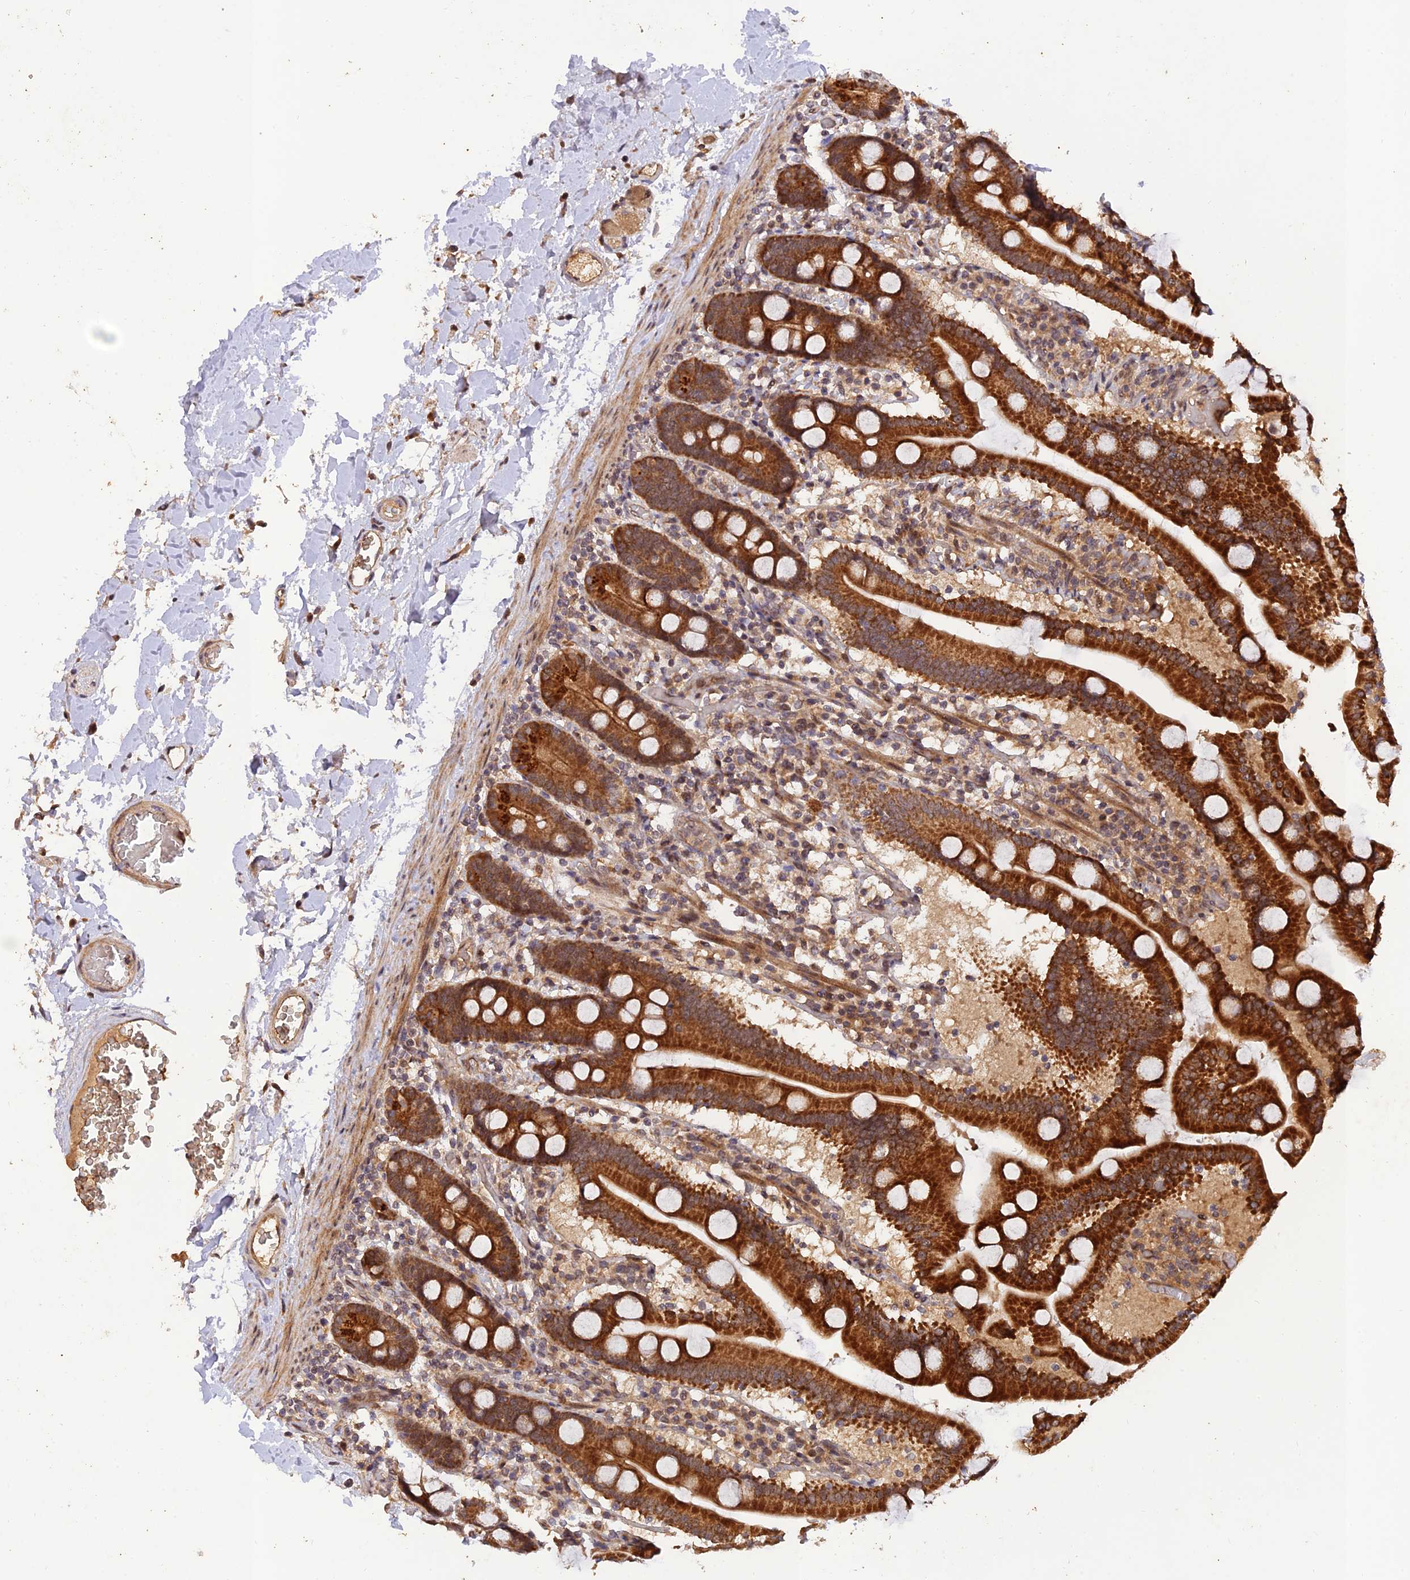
{"staining": {"intensity": "strong", "quantity": ">75%", "location": "cytoplasmic/membranous"}, "tissue": "duodenum", "cell_type": "Glandular cells", "image_type": "normal", "snomed": [{"axis": "morphology", "description": "Normal tissue, NOS"}, {"axis": "topography", "description": "Duodenum"}], "caption": "Brown immunohistochemical staining in normal human duodenum exhibits strong cytoplasmic/membranous positivity in approximately >75% of glandular cells. The staining was performed using DAB to visualize the protein expression in brown, while the nuclei were stained in blue with hematoxylin (Magnification: 20x).", "gene": "REV1", "patient": {"sex": "male", "age": 55}}